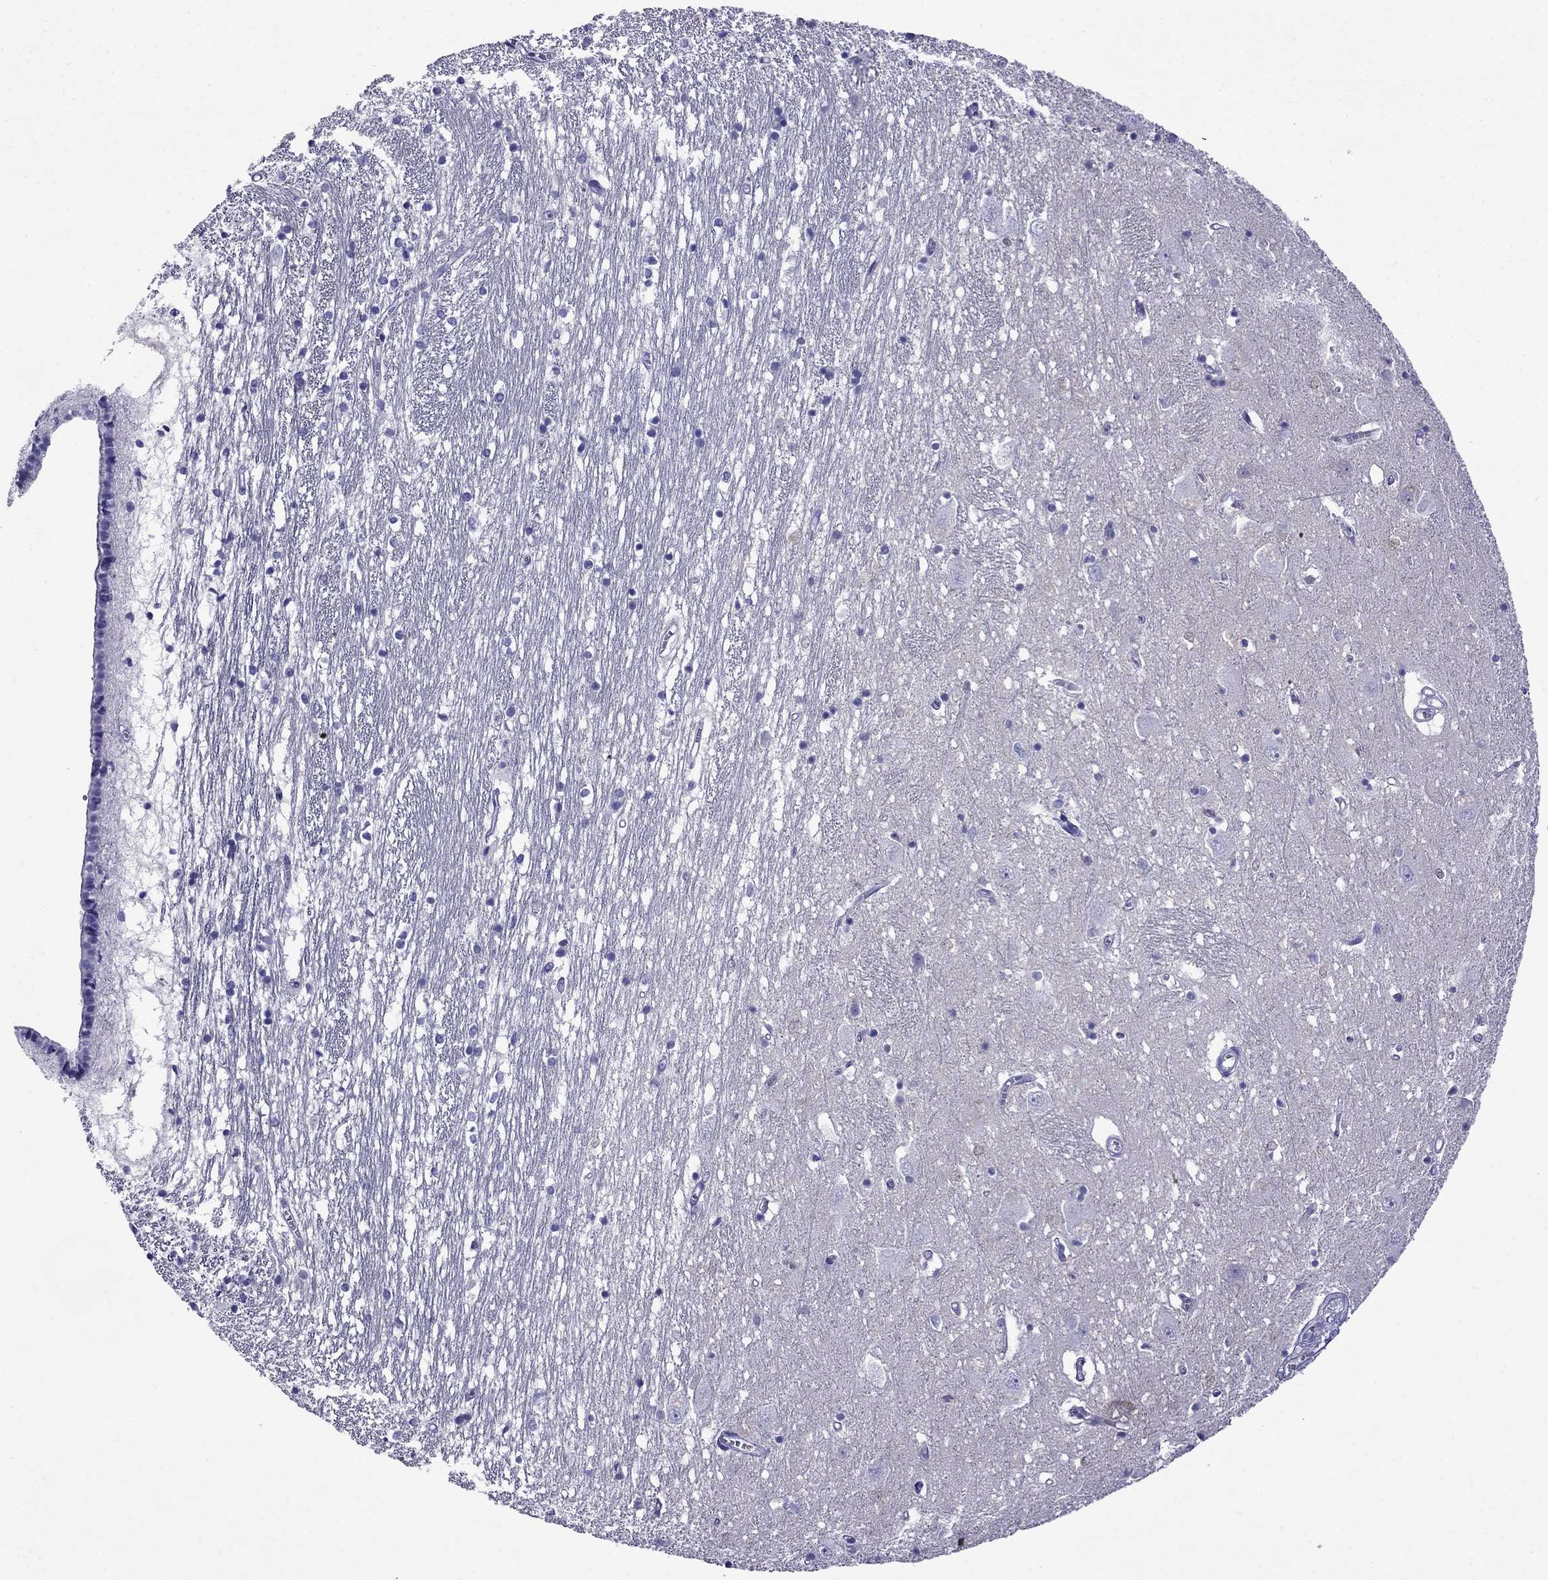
{"staining": {"intensity": "negative", "quantity": "none", "location": "none"}, "tissue": "caudate", "cell_type": "Glial cells", "image_type": "normal", "snomed": [{"axis": "morphology", "description": "Normal tissue, NOS"}, {"axis": "topography", "description": "Lateral ventricle wall"}], "caption": "IHC micrograph of unremarkable caudate: caudate stained with DAB shows no significant protein expression in glial cells. Nuclei are stained in blue.", "gene": "CRYBA1", "patient": {"sex": "female", "age": 71}}